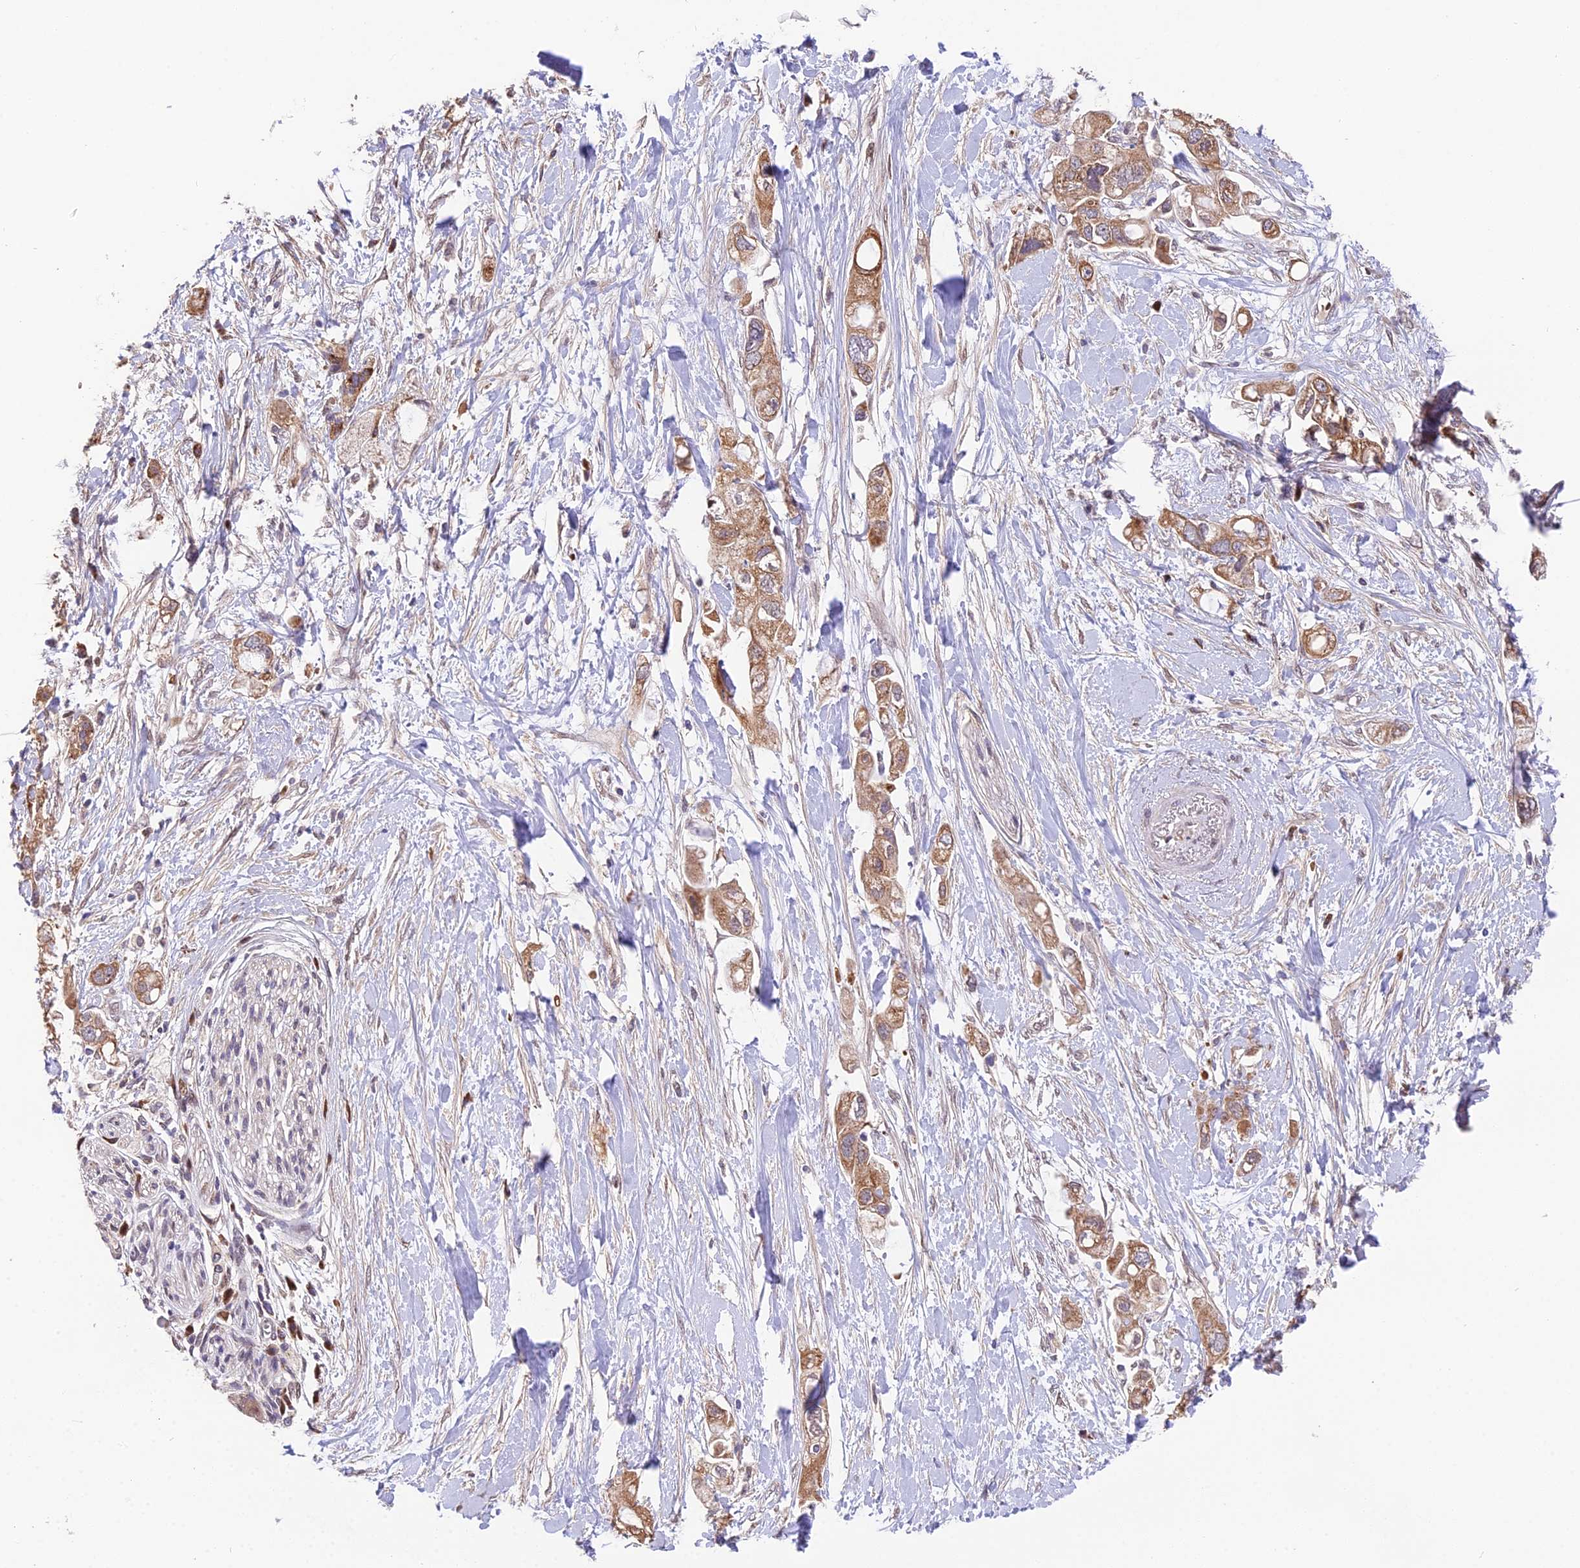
{"staining": {"intensity": "moderate", "quantity": ">75%", "location": "cytoplasmic/membranous"}, "tissue": "pancreatic cancer", "cell_type": "Tumor cells", "image_type": "cancer", "snomed": [{"axis": "morphology", "description": "Adenocarcinoma, NOS"}, {"axis": "topography", "description": "Pancreas"}], "caption": "IHC (DAB) staining of pancreatic adenocarcinoma exhibits moderate cytoplasmic/membranous protein expression in approximately >75% of tumor cells.", "gene": "CYP2R1", "patient": {"sex": "female", "age": 56}}